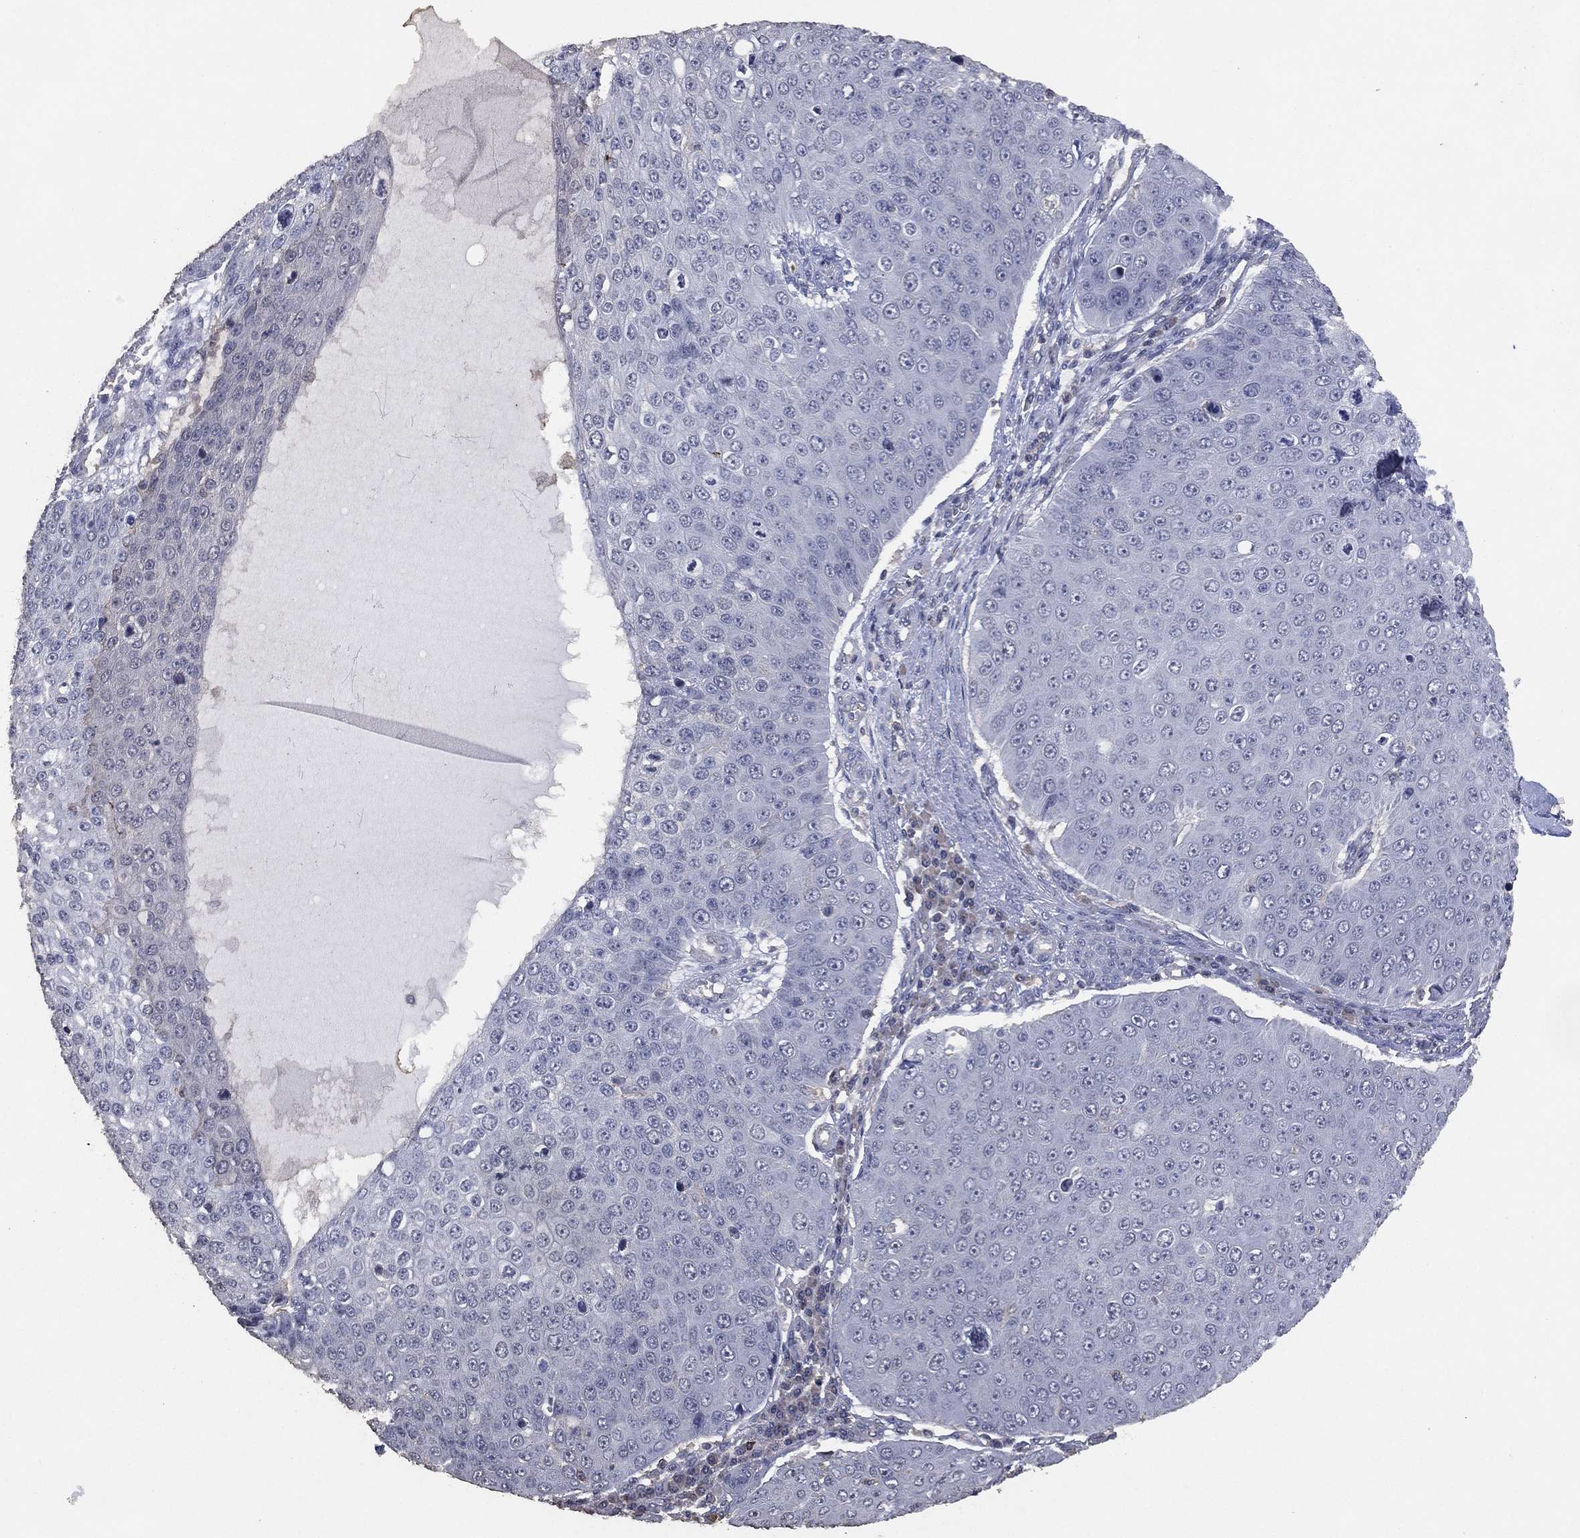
{"staining": {"intensity": "negative", "quantity": "none", "location": "none"}, "tissue": "skin cancer", "cell_type": "Tumor cells", "image_type": "cancer", "snomed": [{"axis": "morphology", "description": "Squamous cell carcinoma, NOS"}, {"axis": "topography", "description": "Skin"}], "caption": "There is no significant positivity in tumor cells of skin cancer. The staining is performed using DAB brown chromogen with nuclei counter-stained in using hematoxylin.", "gene": "ADPRHL1", "patient": {"sex": "male", "age": 71}}